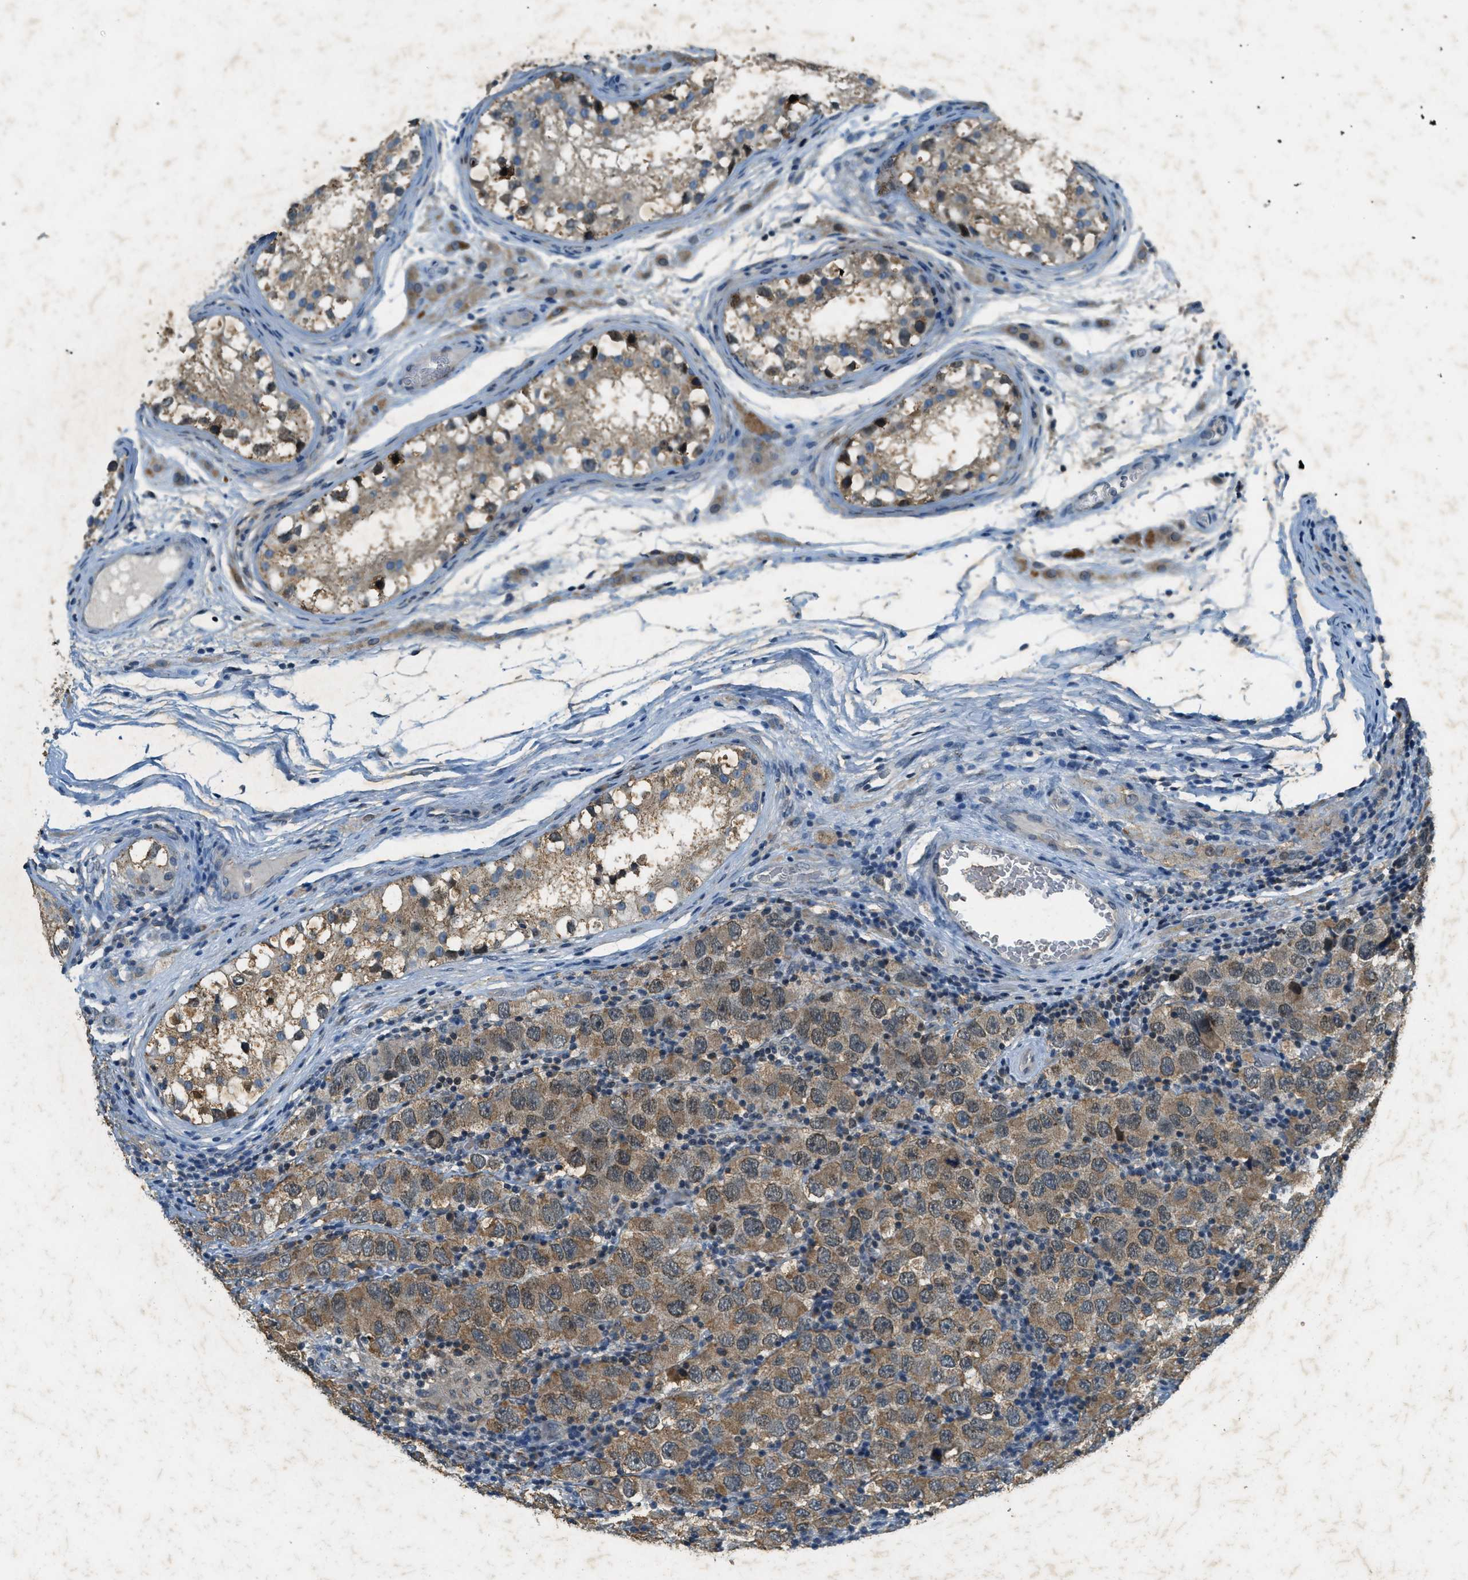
{"staining": {"intensity": "moderate", "quantity": ">75%", "location": "cytoplasmic/membranous"}, "tissue": "testis cancer", "cell_type": "Tumor cells", "image_type": "cancer", "snomed": [{"axis": "morphology", "description": "Carcinoma, Embryonal, NOS"}, {"axis": "topography", "description": "Testis"}], "caption": "Tumor cells demonstrate medium levels of moderate cytoplasmic/membranous staining in approximately >75% of cells in human testis cancer (embryonal carcinoma). (brown staining indicates protein expression, while blue staining denotes nuclei).", "gene": "TCF20", "patient": {"sex": "male", "age": 21}}